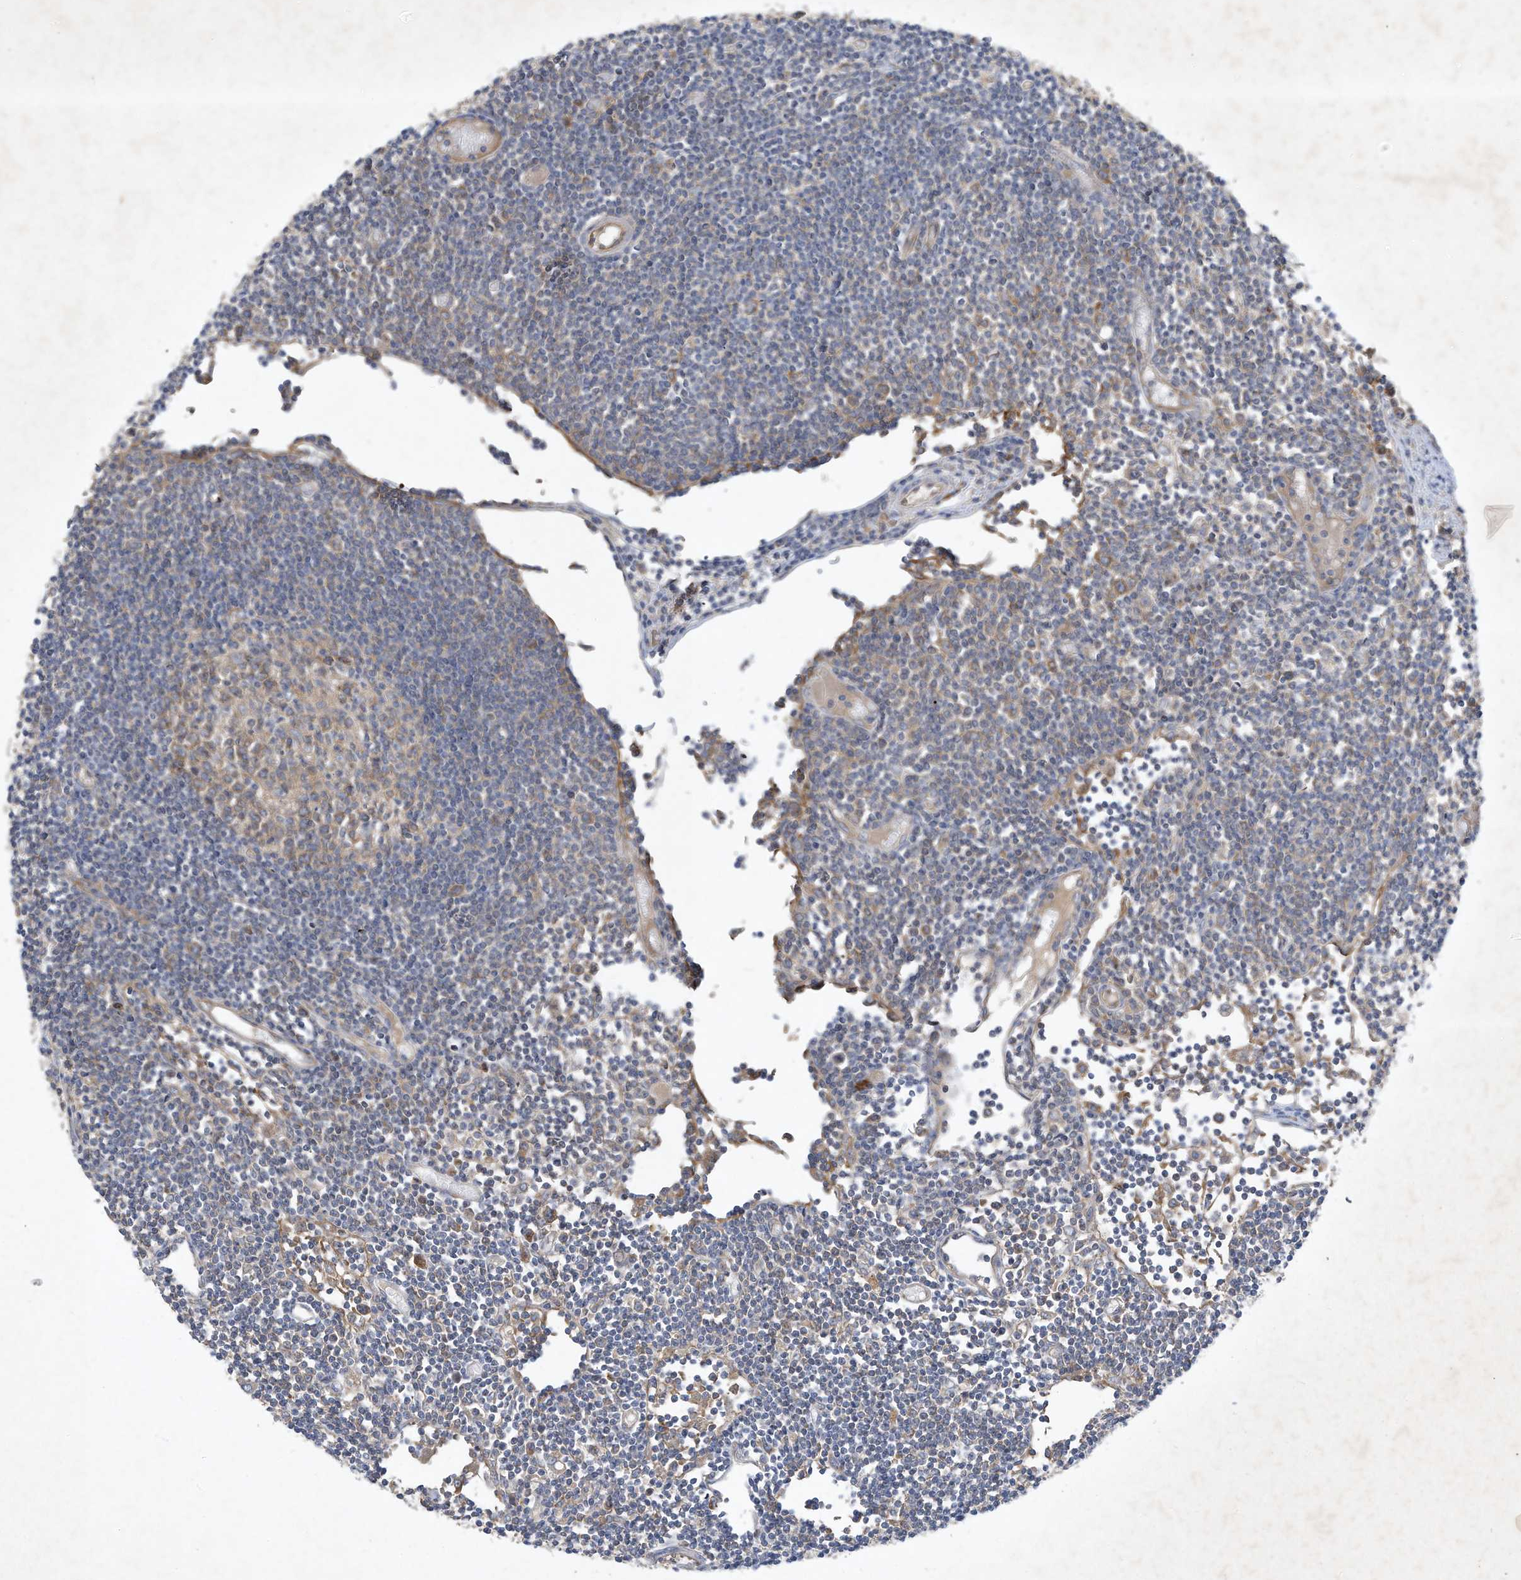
{"staining": {"intensity": "moderate", "quantity": "<25%", "location": "cytoplasmic/membranous"}, "tissue": "lymph node", "cell_type": "Germinal center cells", "image_type": "normal", "snomed": [{"axis": "morphology", "description": "Normal tissue, NOS"}, {"axis": "topography", "description": "Lymph node"}], "caption": "Immunohistochemical staining of benign human lymph node demonstrates low levels of moderate cytoplasmic/membranous positivity in about <25% of germinal center cells. (DAB (3,3'-diaminobenzidine) = brown stain, brightfield microscopy at high magnification).", "gene": "SYNJ2", "patient": {"sex": "female", "age": 11}}